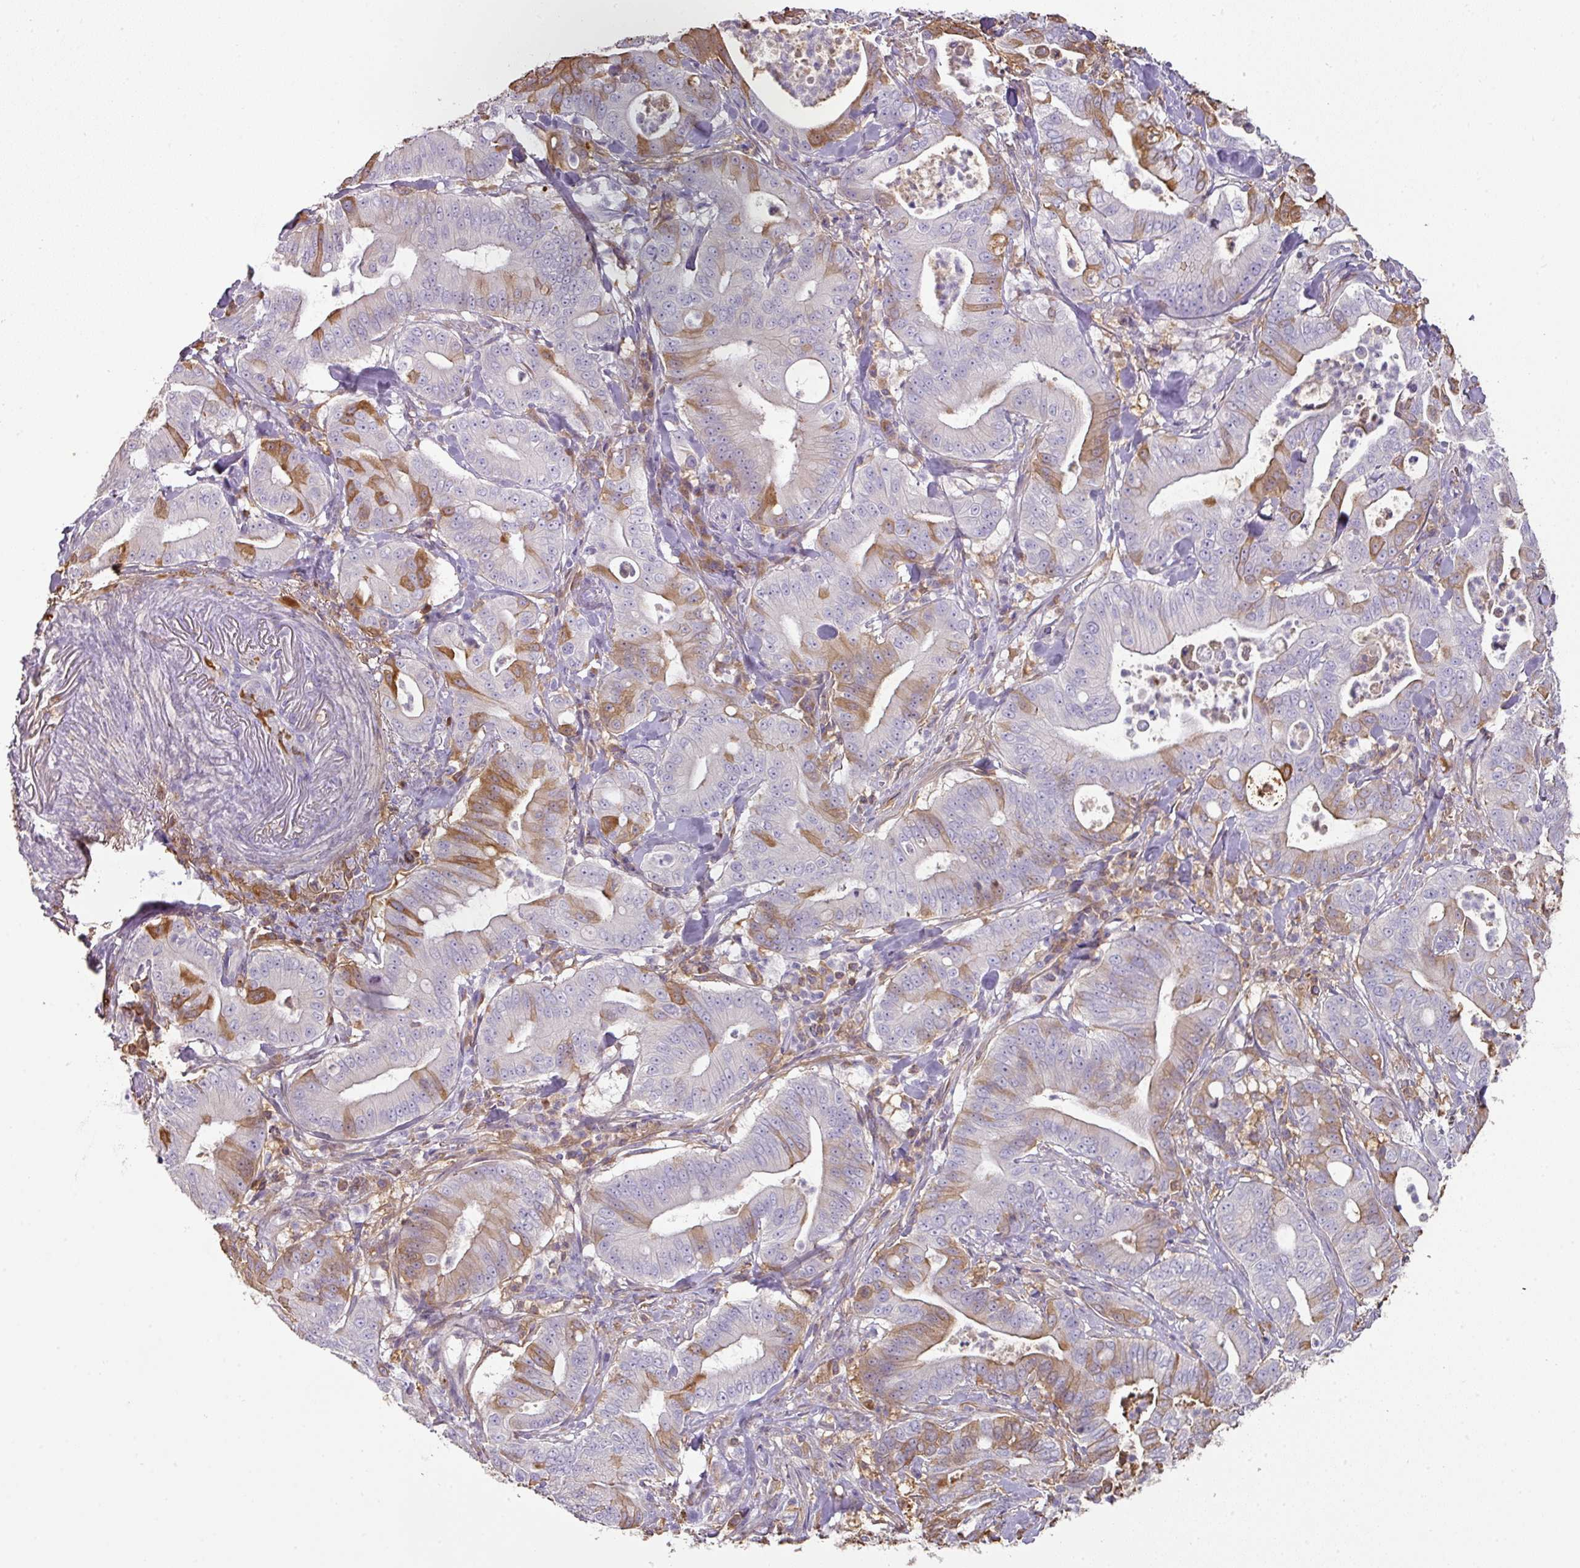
{"staining": {"intensity": "moderate", "quantity": "<25%", "location": "cytoplasmic/membranous"}, "tissue": "pancreatic cancer", "cell_type": "Tumor cells", "image_type": "cancer", "snomed": [{"axis": "morphology", "description": "Adenocarcinoma, NOS"}, {"axis": "topography", "description": "Pancreas"}], "caption": "Immunohistochemistry (IHC) of human pancreatic cancer displays low levels of moderate cytoplasmic/membranous positivity in approximately <25% of tumor cells. (Brightfield microscopy of DAB IHC at high magnification).", "gene": "CCZ1", "patient": {"sex": "male", "age": 71}}